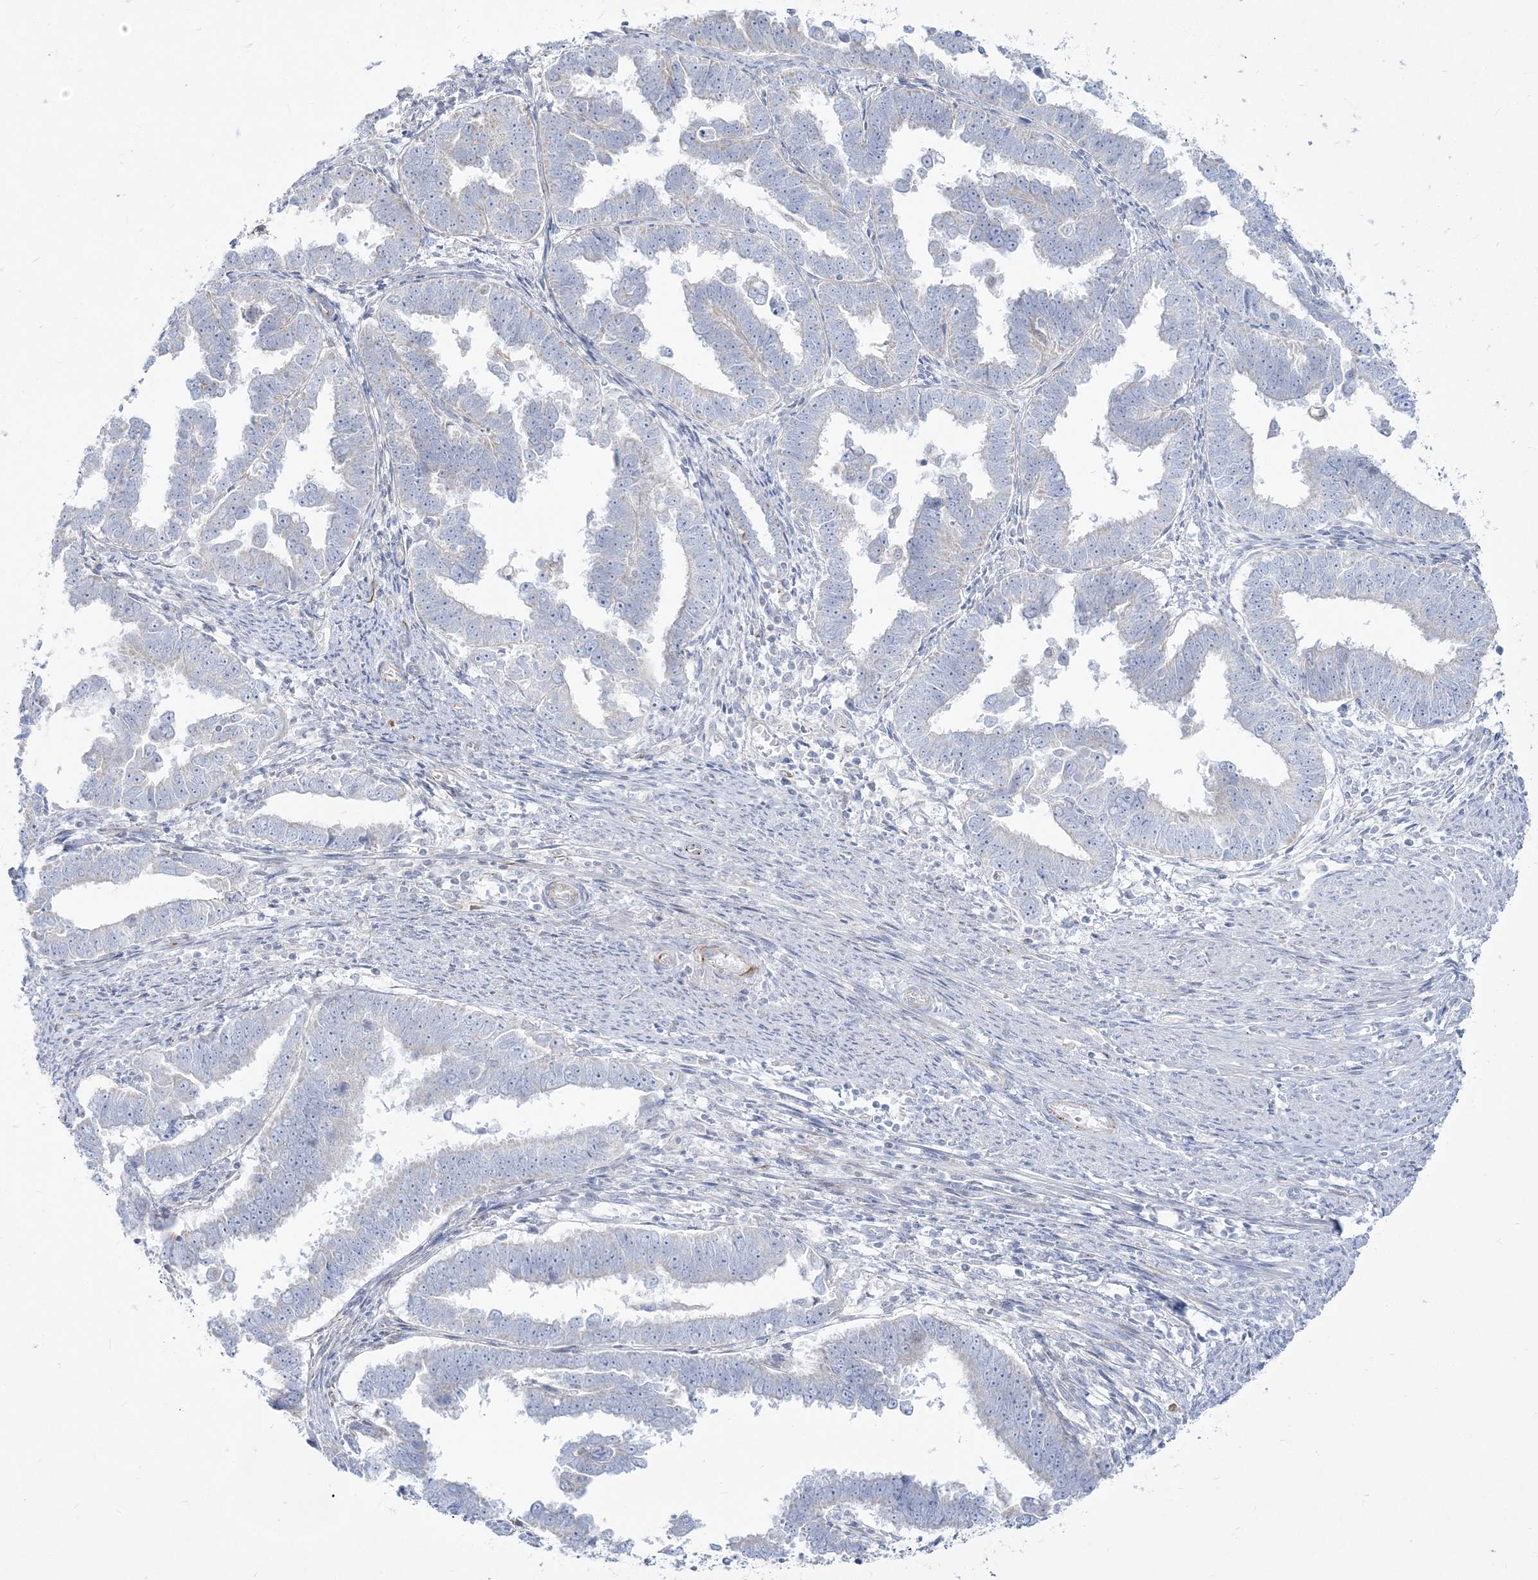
{"staining": {"intensity": "negative", "quantity": "none", "location": "none"}, "tissue": "endometrial cancer", "cell_type": "Tumor cells", "image_type": "cancer", "snomed": [{"axis": "morphology", "description": "Adenocarcinoma, NOS"}, {"axis": "topography", "description": "Endometrium"}], "caption": "The histopathology image shows no staining of tumor cells in endometrial cancer (adenocarcinoma). The staining was performed using DAB to visualize the protein expression in brown, while the nuclei were stained in blue with hematoxylin (Magnification: 20x).", "gene": "GPAT2", "patient": {"sex": "female", "age": 75}}